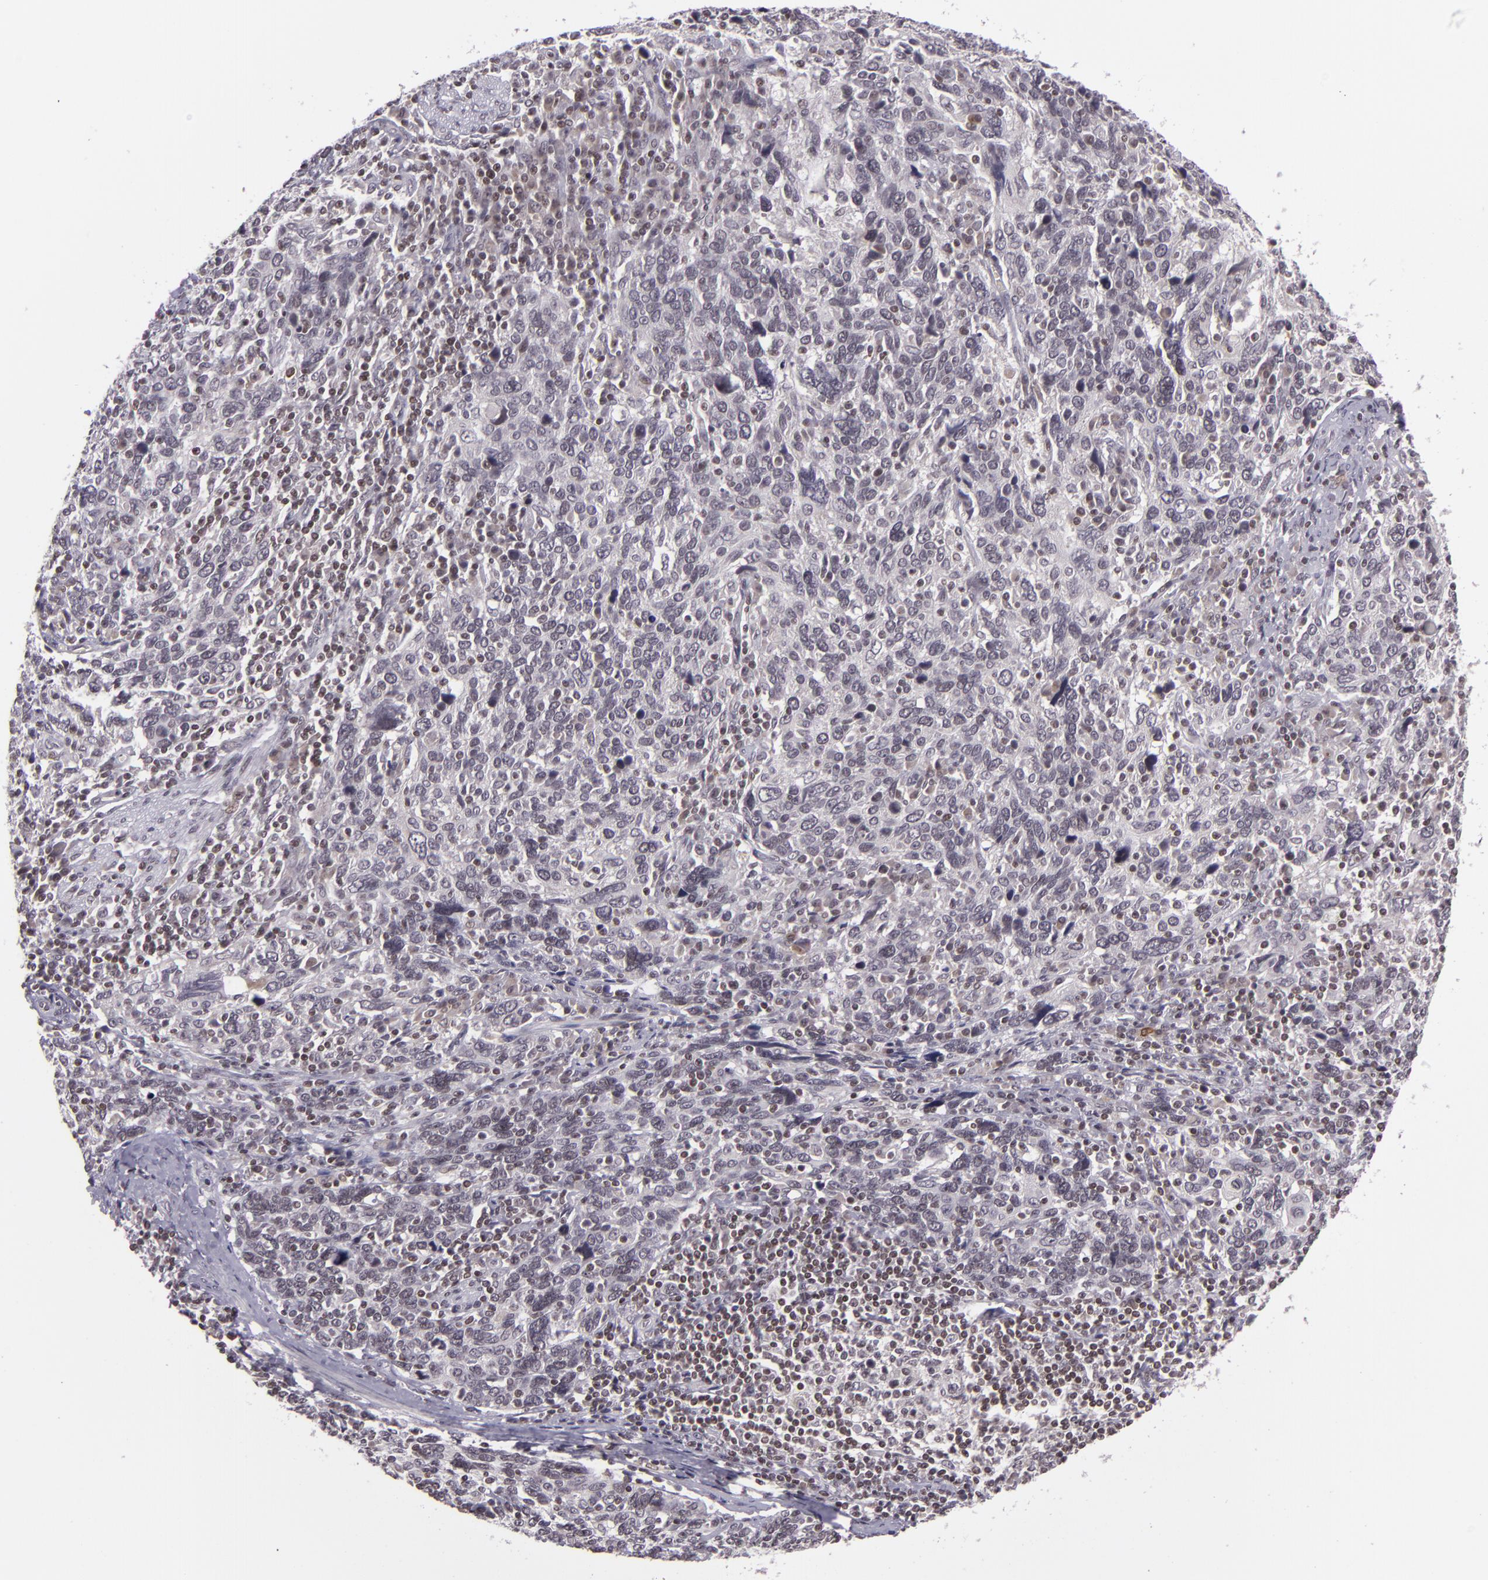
{"staining": {"intensity": "weak", "quantity": "<25%", "location": "nuclear"}, "tissue": "cervical cancer", "cell_type": "Tumor cells", "image_type": "cancer", "snomed": [{"axis": "morphology", "description": "Squamous cell carcinoma, NOS"}, {"axis": "topography", "description": "Cervix"}], "caption": "This histopathology image is of squamous cell carcinoma (cervical) stained with immunohistochemistry (IHC) to label a protein in brown with the nuclei are counter-stained blue. There is no staining in tumor cells. (Brightfield microscopy of DAB immunohistochemistry at high magnification).", "gene": "ZFX", "patient": {"sex": "female", "age": 41}}